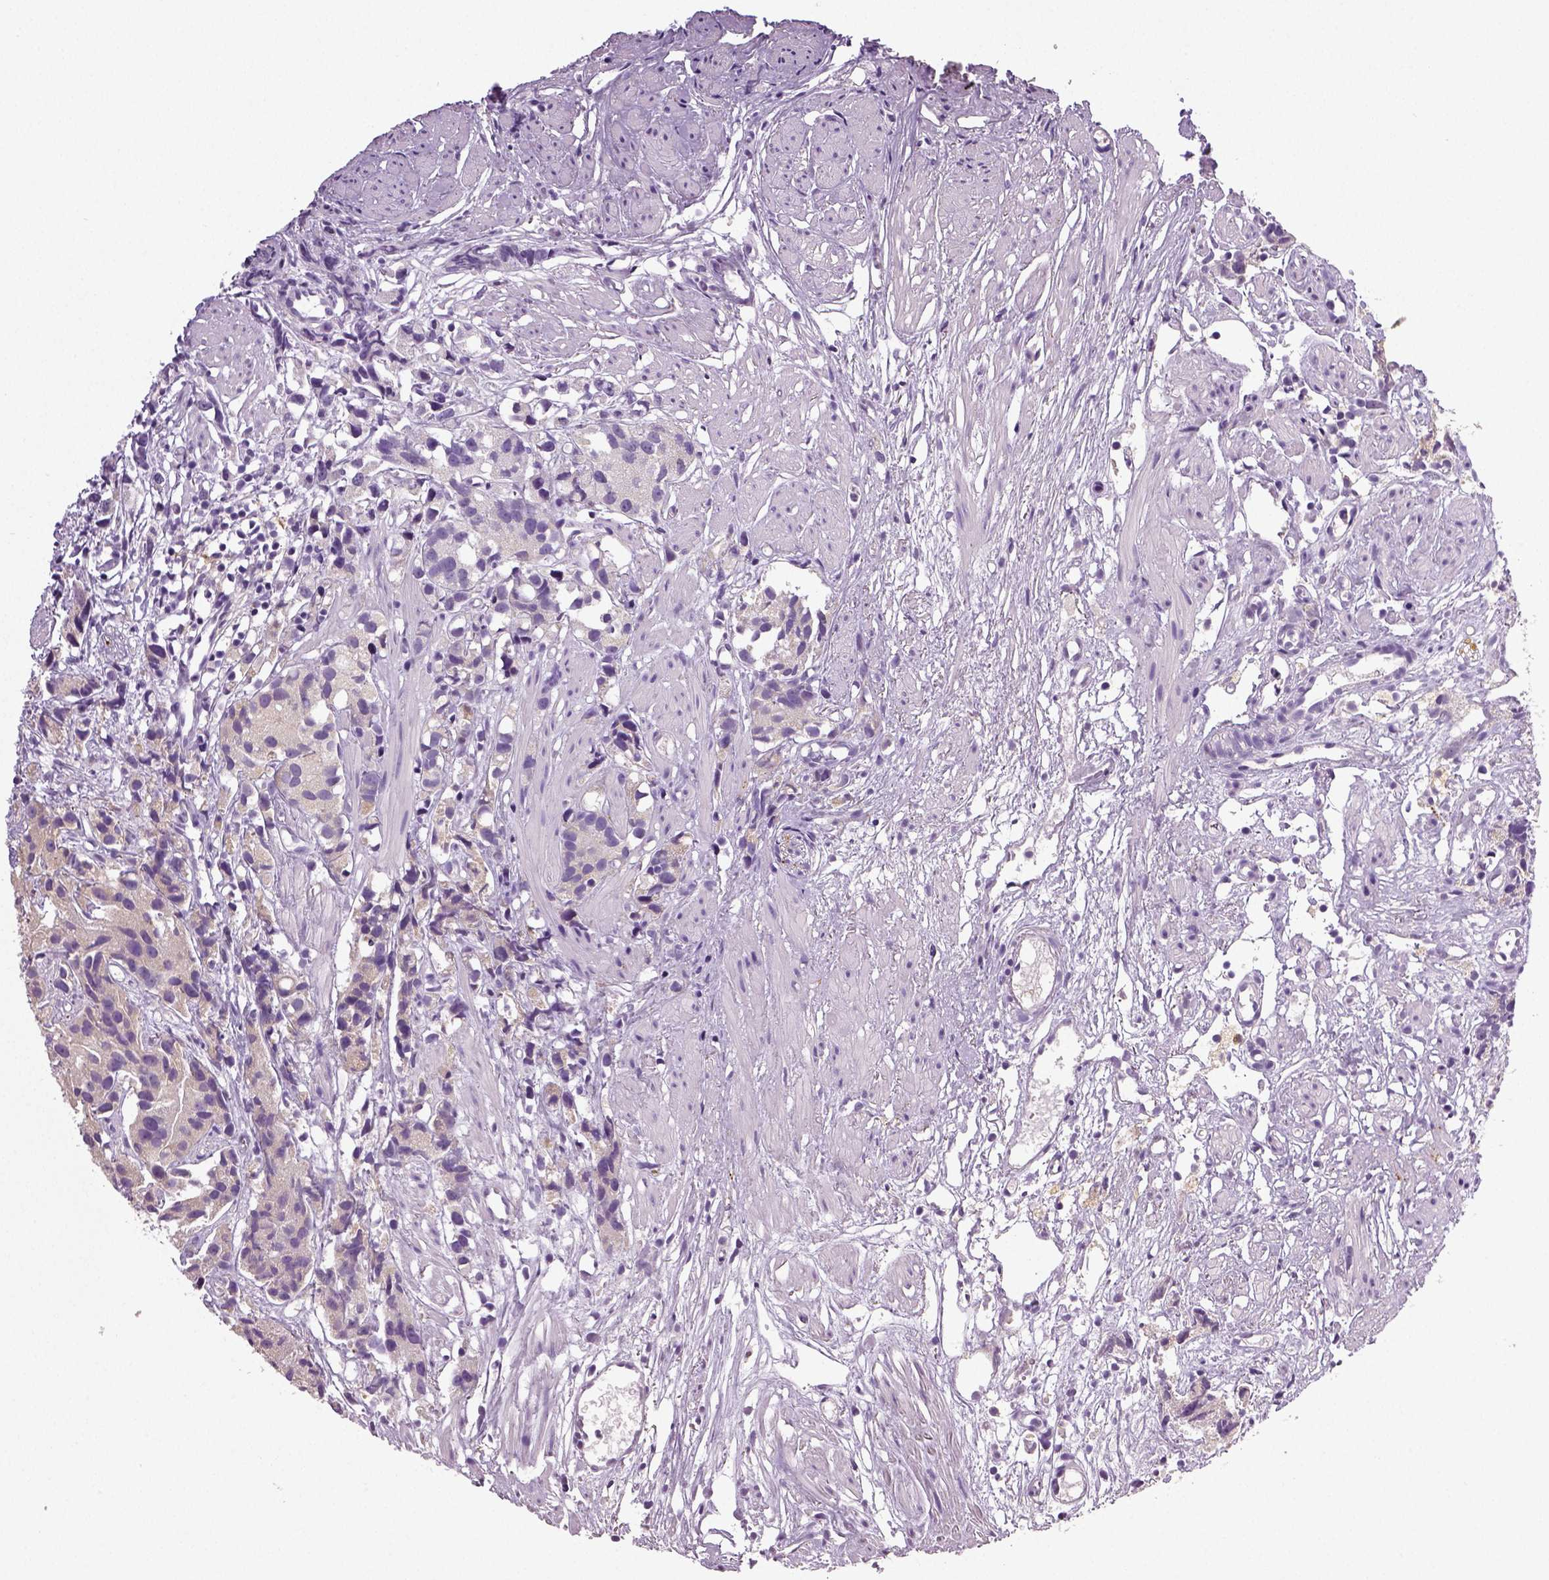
{"staining": {"intensity": "negative", "quantity": "none", "location": "none"}, "tissue": "prostate cancer", "cell_type": "Tumor cells", "image_type": "cancer", "snomed": [{"axis": "morphology", "description": "Adenocarcinoma, High grade"}, {"axis": "topography", "description": "Prostate"}], "caption": "A high-resolution image shows immunohistochemistry staining of prostate high-grade adenocarcinoma, which demonstrates no significant positivity in tumor cells.", "gene": "NECAB2", "patient": {"sex": "male", "age": 68}}